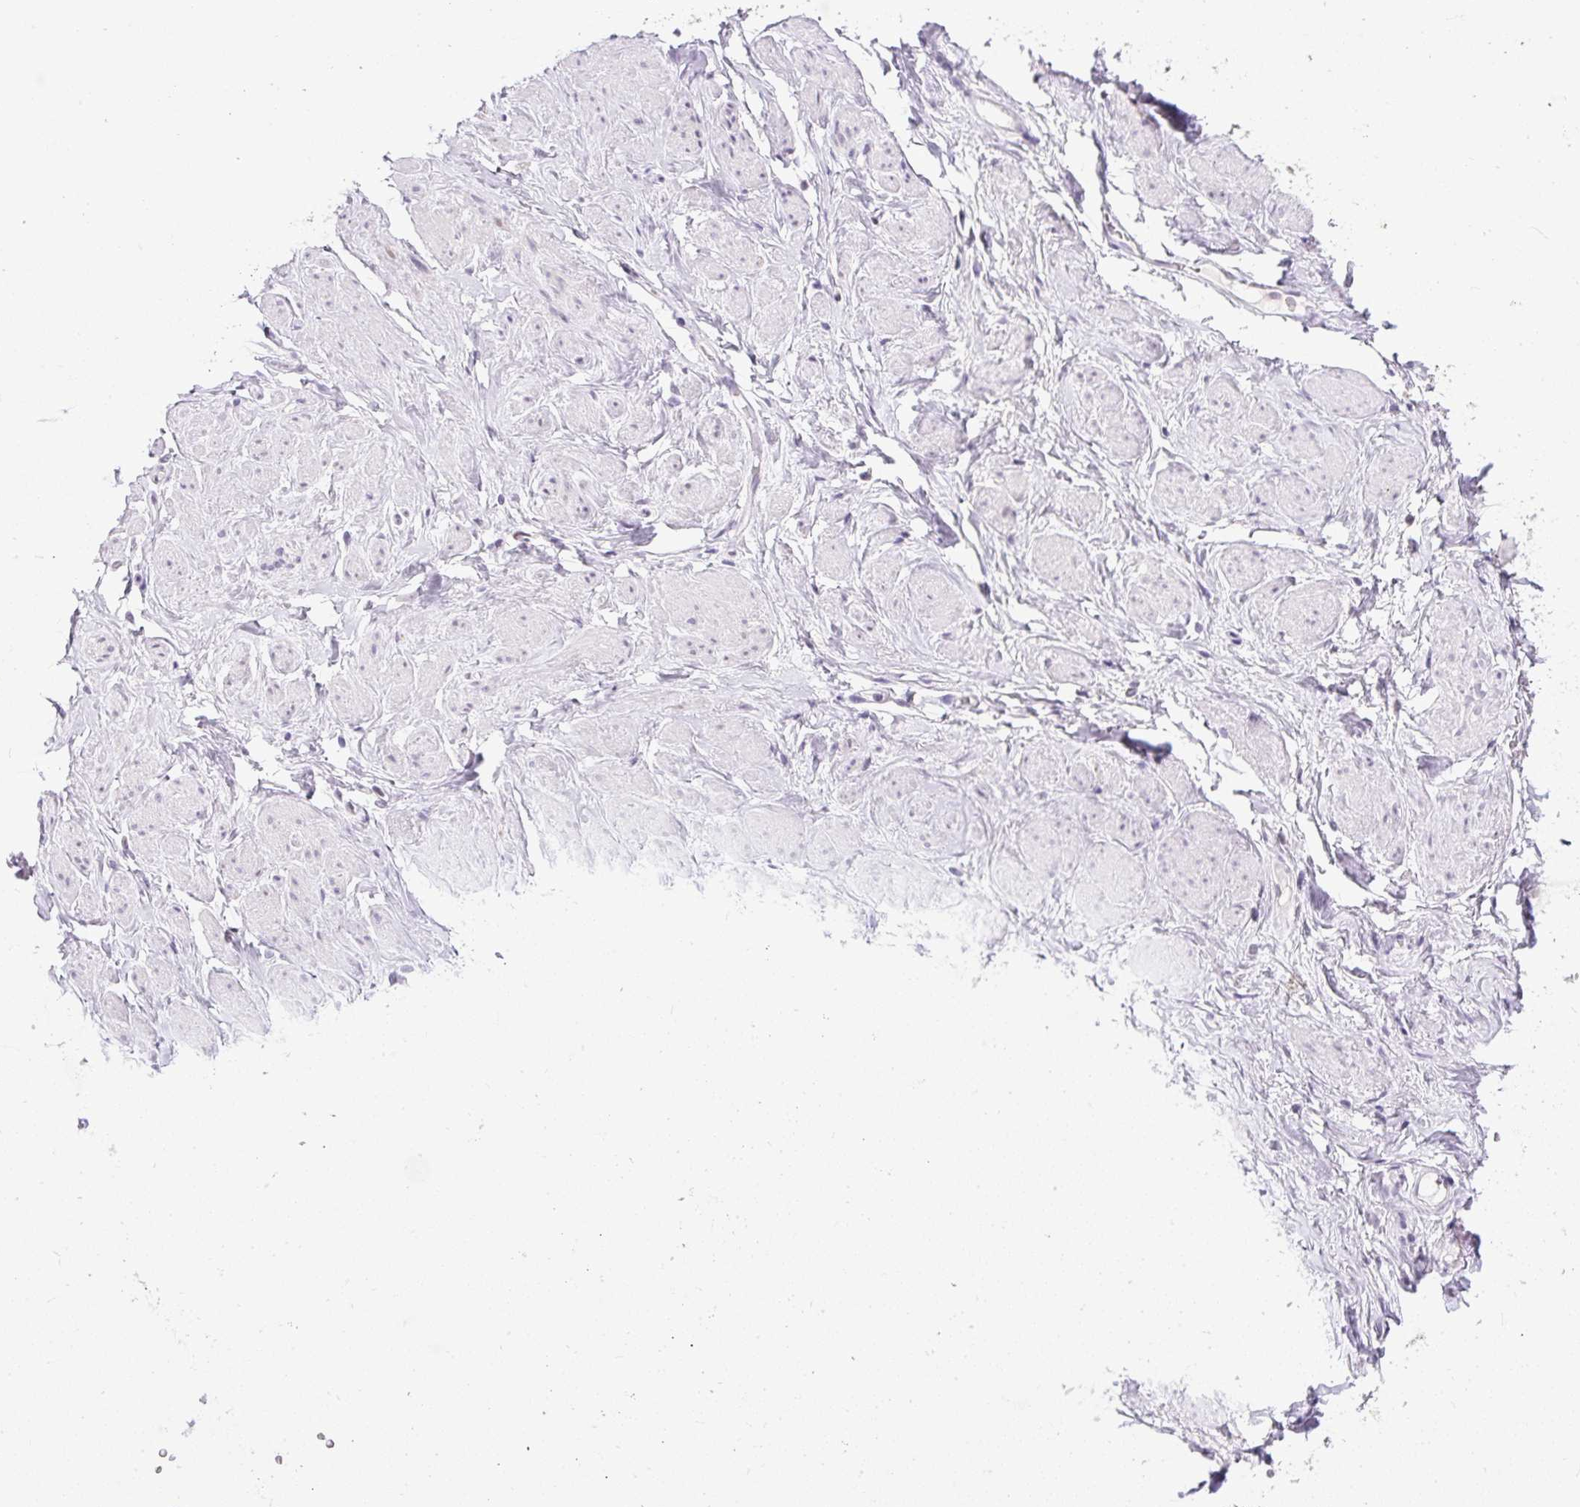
{"staining": {"intensity": "negative", "quantity": "none", "location": "none"}, "tissue": "adipose tissue", "cell_type": "Adipocytes", "image_type": "normal", "snomed": [{"axis": "morphology", "description": "Normal tissue, NOS"}, {"axis": "topography", "description": "Vagina"}, {"axis": "topography", "description": "Peripheral nerve tissue"}], "caption": "IHC image of benign human adipose tissue stained for a protein (brown), which reveals no positivity in adipocytes. (DAB immunohistochemistry, high magnification).", "gene": "WNT10B", "patient": {"sex": "female", "age": 71}}